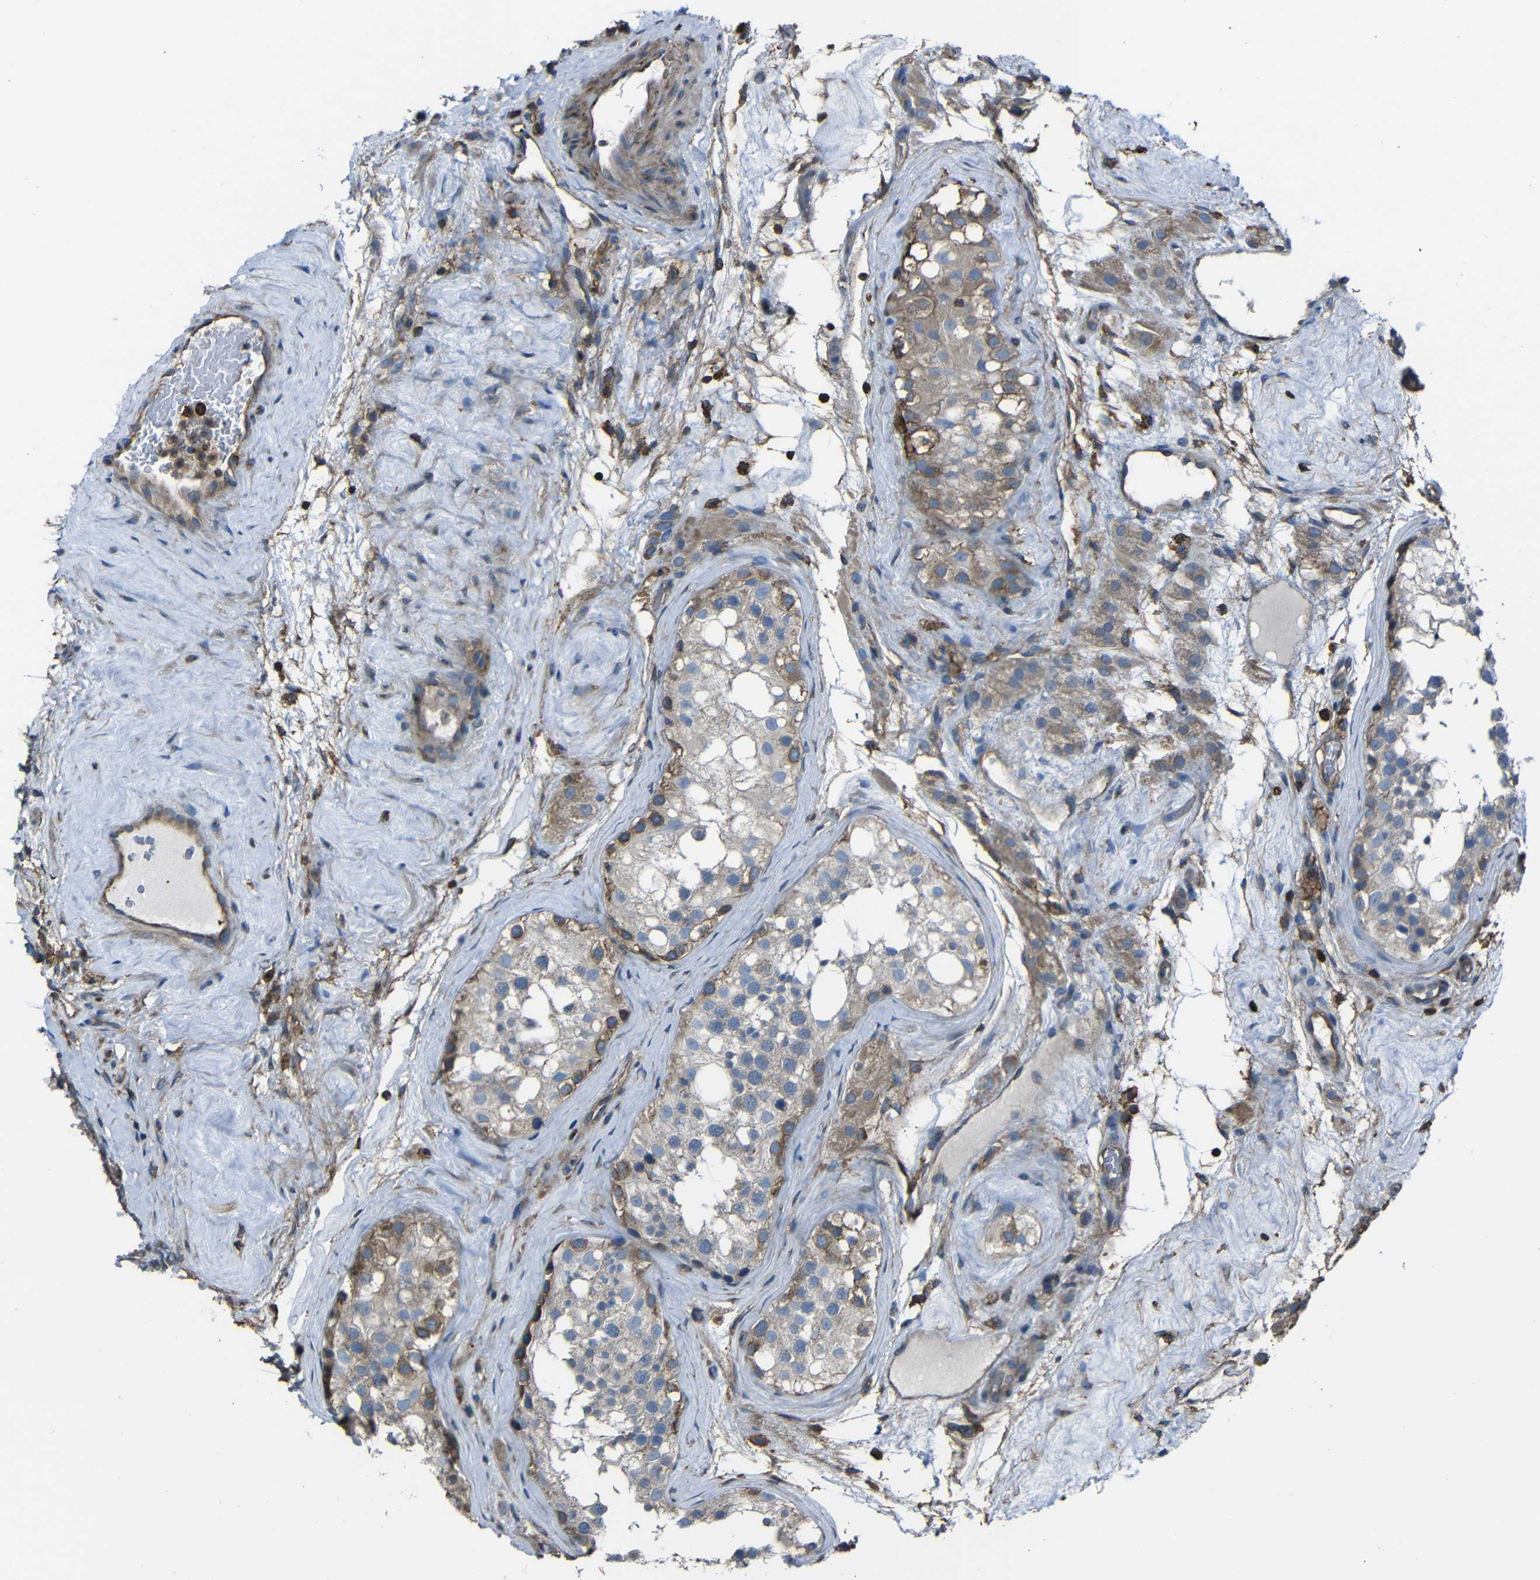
{"staining": {"intensity": "moderate", "quantity": "<25%", "location": "cytoplasmic/membranous"}, "tissue": "testis", "cell_type": "Cells in seminiferous ducts", "image_type": "normal", "snomed": [{"axis": "morphology", "description": "Normal tissue, NOS"}, {"axis": "morphology", "description": "Seminoma, NOS"}, {"axis": "topography", "description": "Testis"}], "caption": "Human testis stained with a brown dye displays moderate cytoplasmic/membranous positive staining in approximately <25% of cells in seminiferous ducts.", "gene": "ADGRE5", "patient": {"sex": "male", "age": 71}}